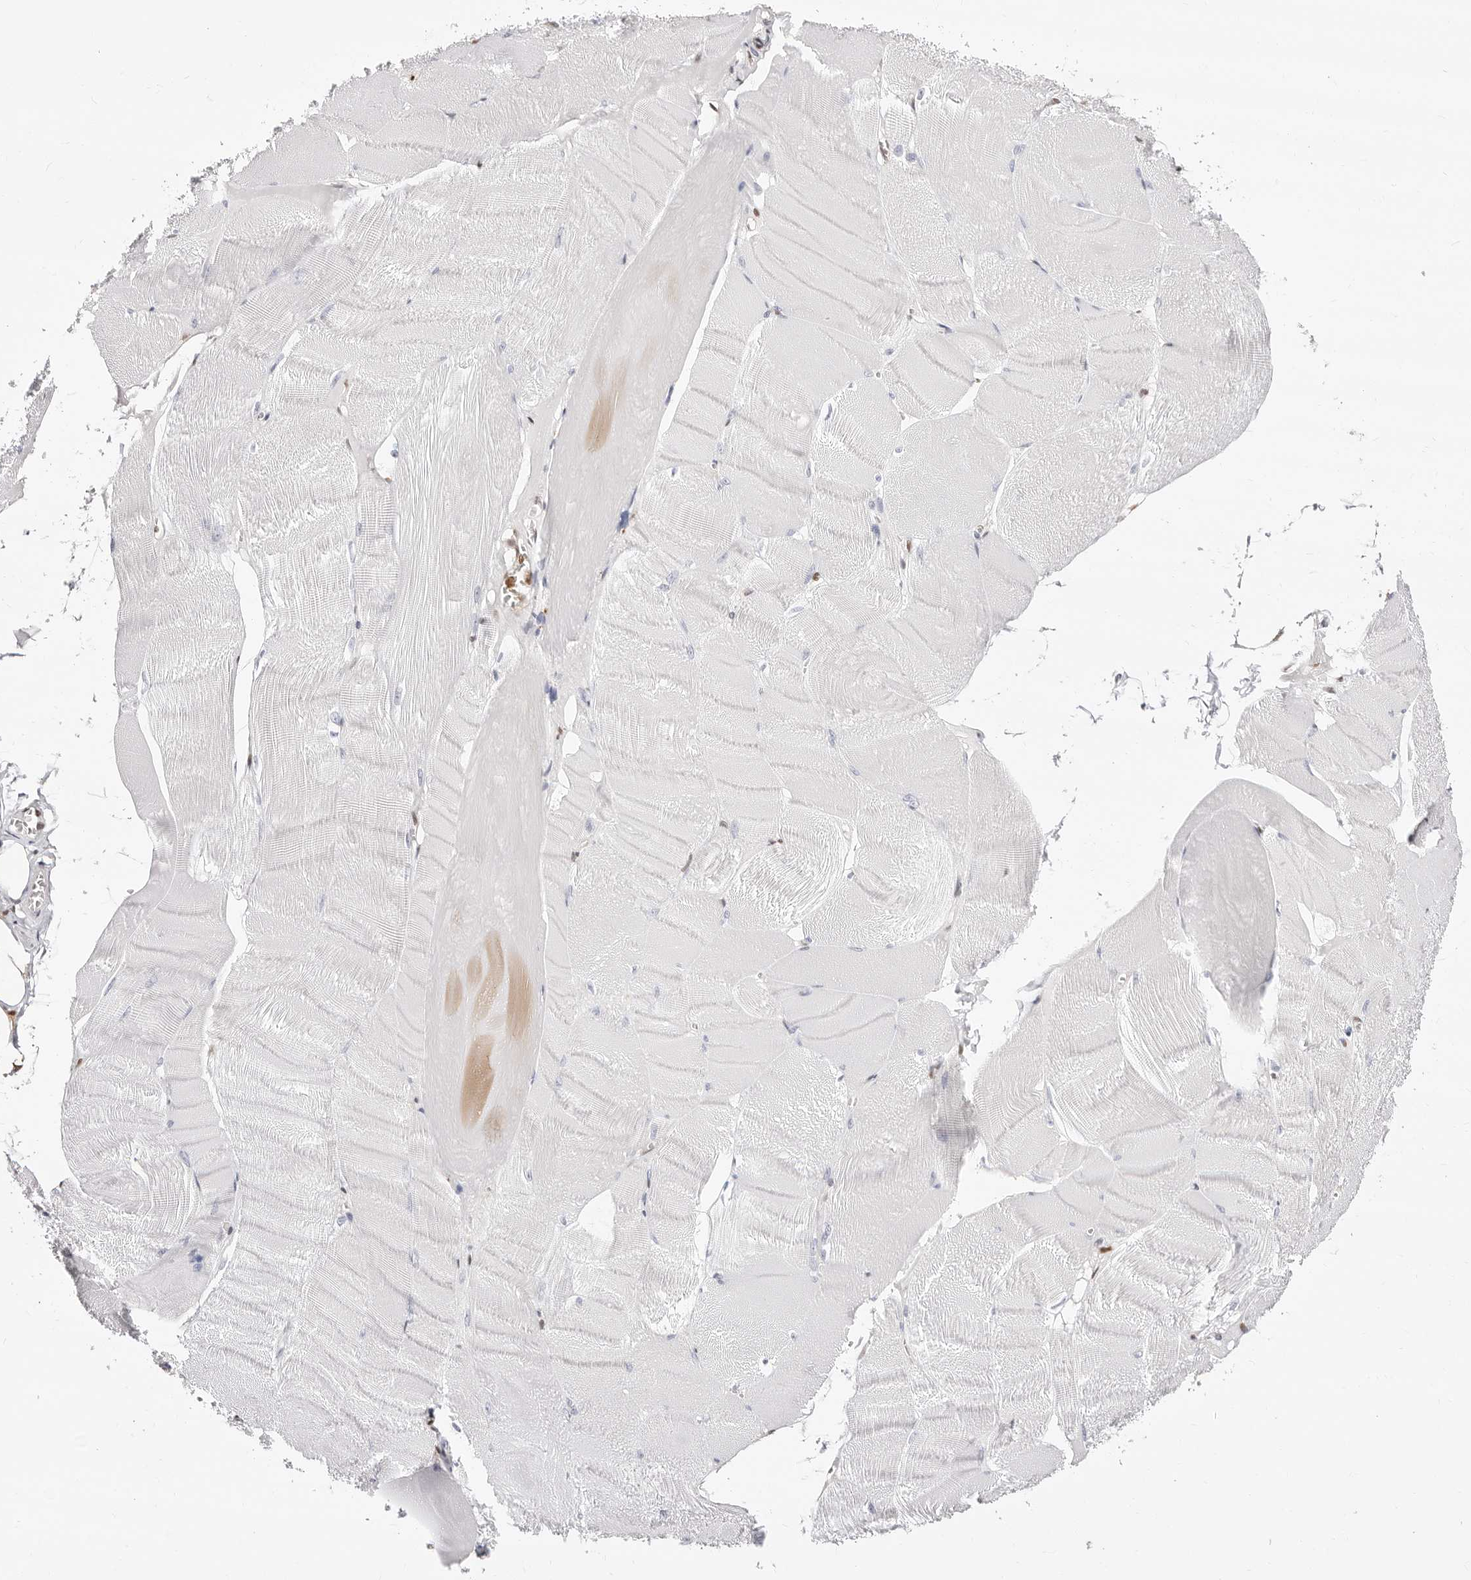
{"staining": {"intensity": "negative", "quantity": "none", "location": "none"}, "tissue": "skeletal muscle", "cell_type": "Myocytes", "image_type": "normal", "snomed": [{"axis": "morphology", "description": "Normal tissue, NOS"}, {"axis": "morphology", "description": "Basal cell carcinoma"}, {"axis": "topography", "description": "Skeletal muscle"}], "caption": "IHC micrograph of benign skeletal muscle stained for a protein (brown), which exhibits no expression in myocytes.", "gene": "TKT", "patient": {"sex": "female", "age": 64}}